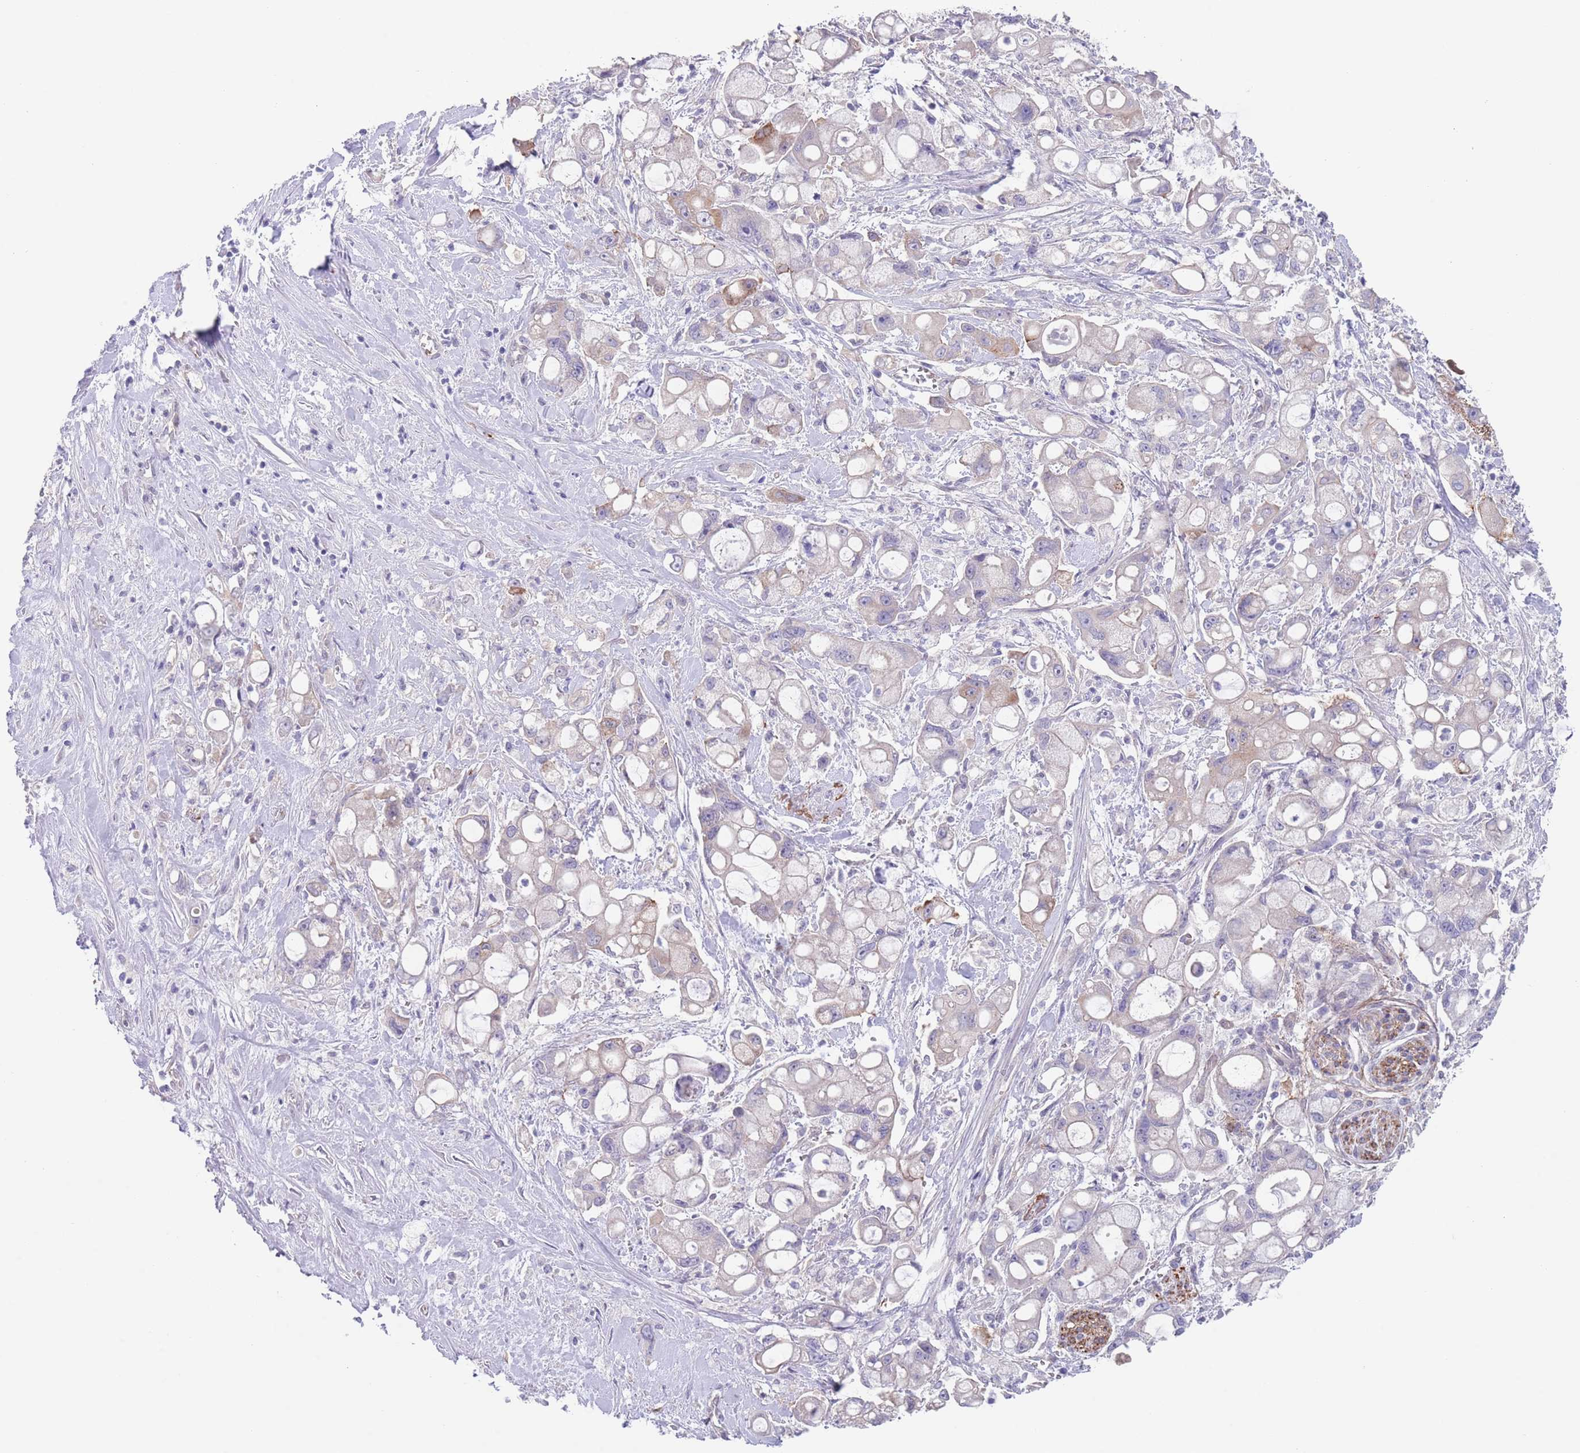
{"staining": {"intensity": "negative", "quantity": "none", "location": "none"}, "tissue": "pancreatic cancer", "cell_type": "Tumor cells", "image_type": "cancer", "snomed": [{"axis": "morphology", "description": "Adenocarcinoma, NOS"}, {"axis": "topography", "description": "Pancreas"}], "caption": "An immunohistochemistry photomicrograph of adenocarcinoma (pancreatic) is shown. There is no staining in tumor cells of adenocarcinoma (pancreatic). (DAB IHC visualized using brightfield microscopy, high magnification).", "gene": "RNF169", "patient": {"sex": "male", "age": 68}}